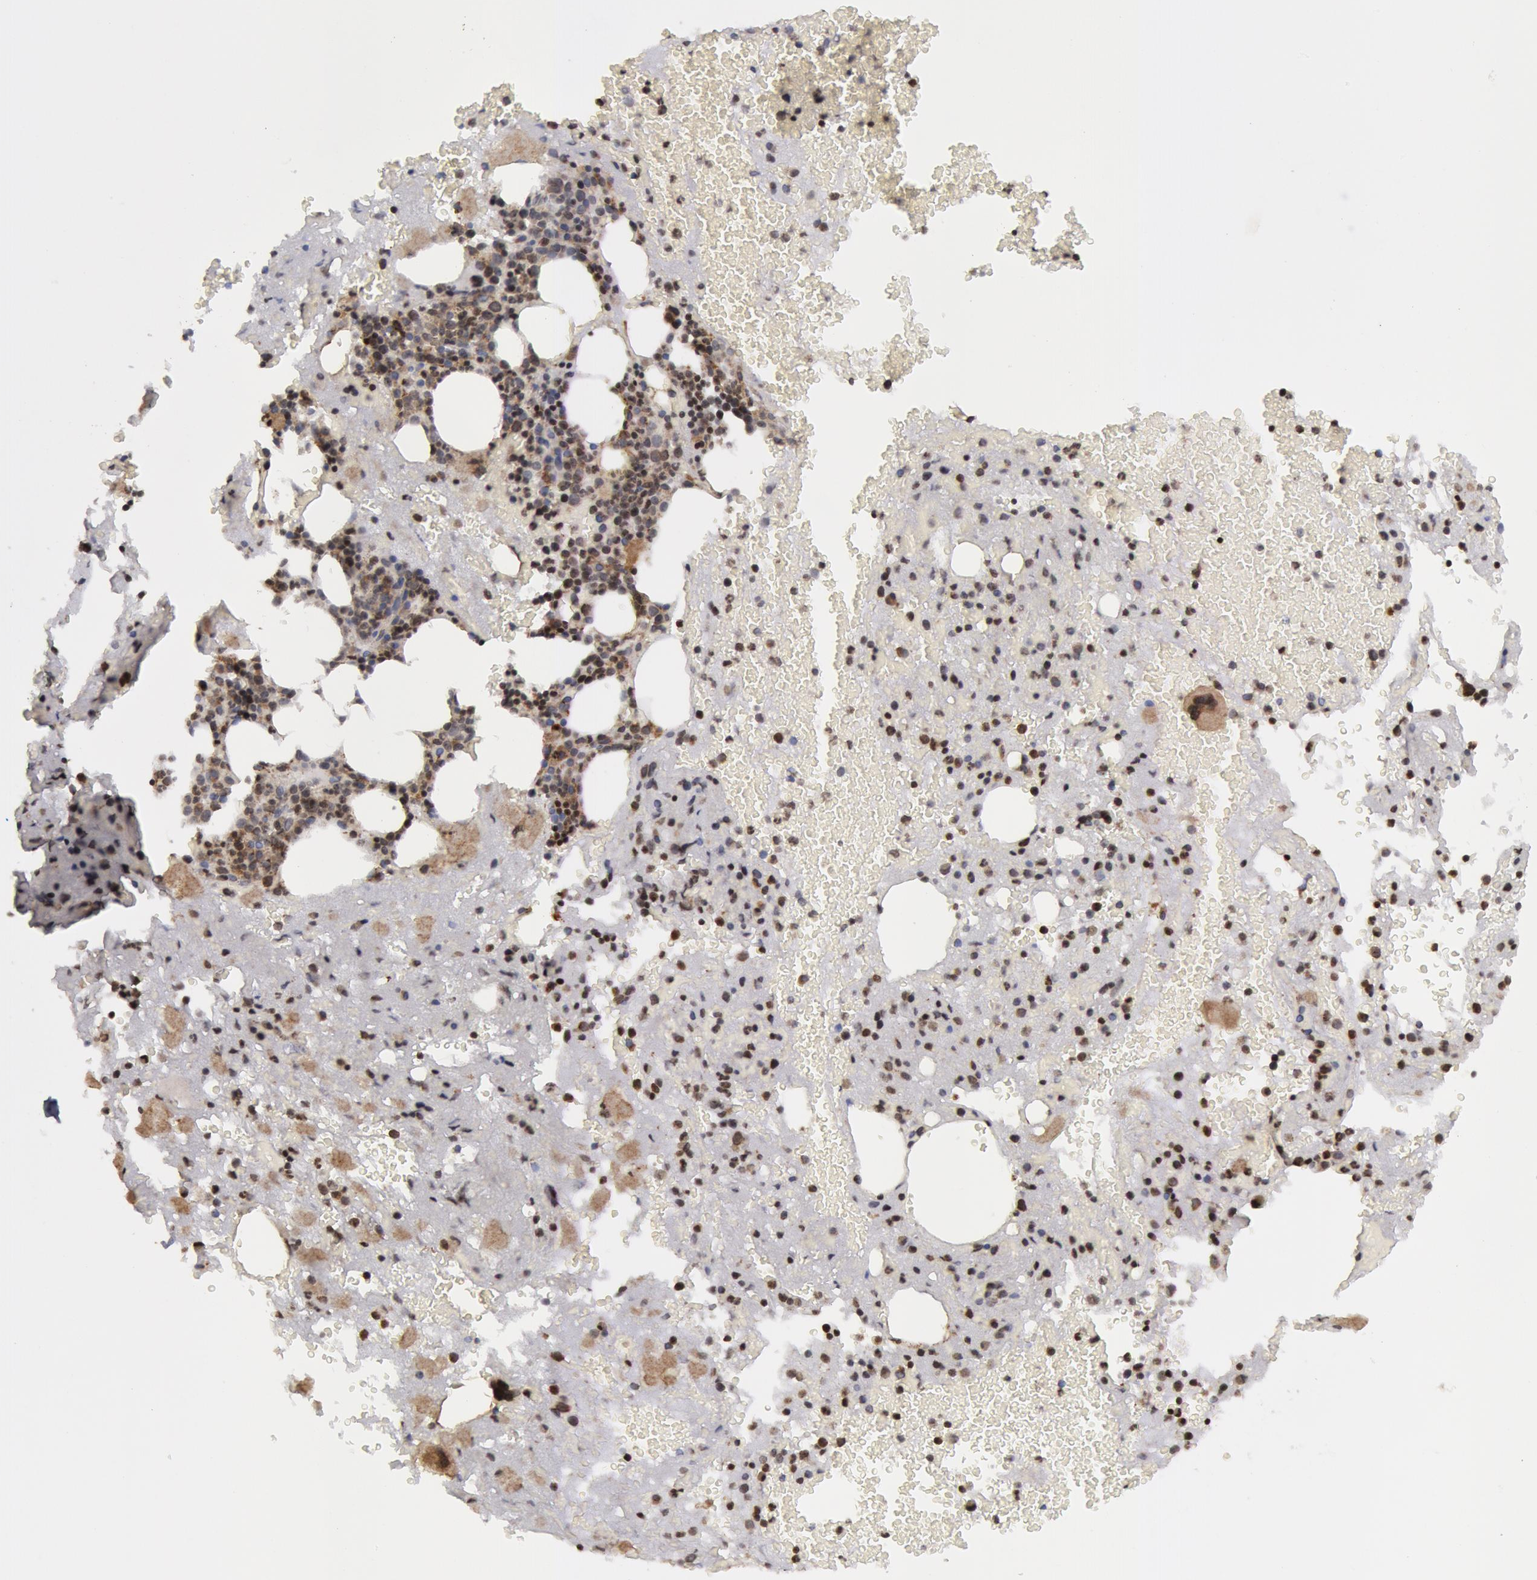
{"staining": {"intensity": "moderate", "quantity": "25%-75%", "location": "cytoplasmic/membranous,nuclear"}, "tissue": "bone marrow", "cell_type": "Hematopoietic cells", "image_type": "normal", "snomed": [{"axis": "morphology", "description": "Normal tissue, NOS"}, {"axis": "topography", "description": "Bone marrow"}], "caption": "The image displays immunohistochemical staining of normal bone marrow. There is moderate cytoplasmic/membranous,nuclear positivity is present in about 25%-75% of hematopoietic cells.", "gene": "ERBB2", "patient": {"sex": "male", "age": 75}}